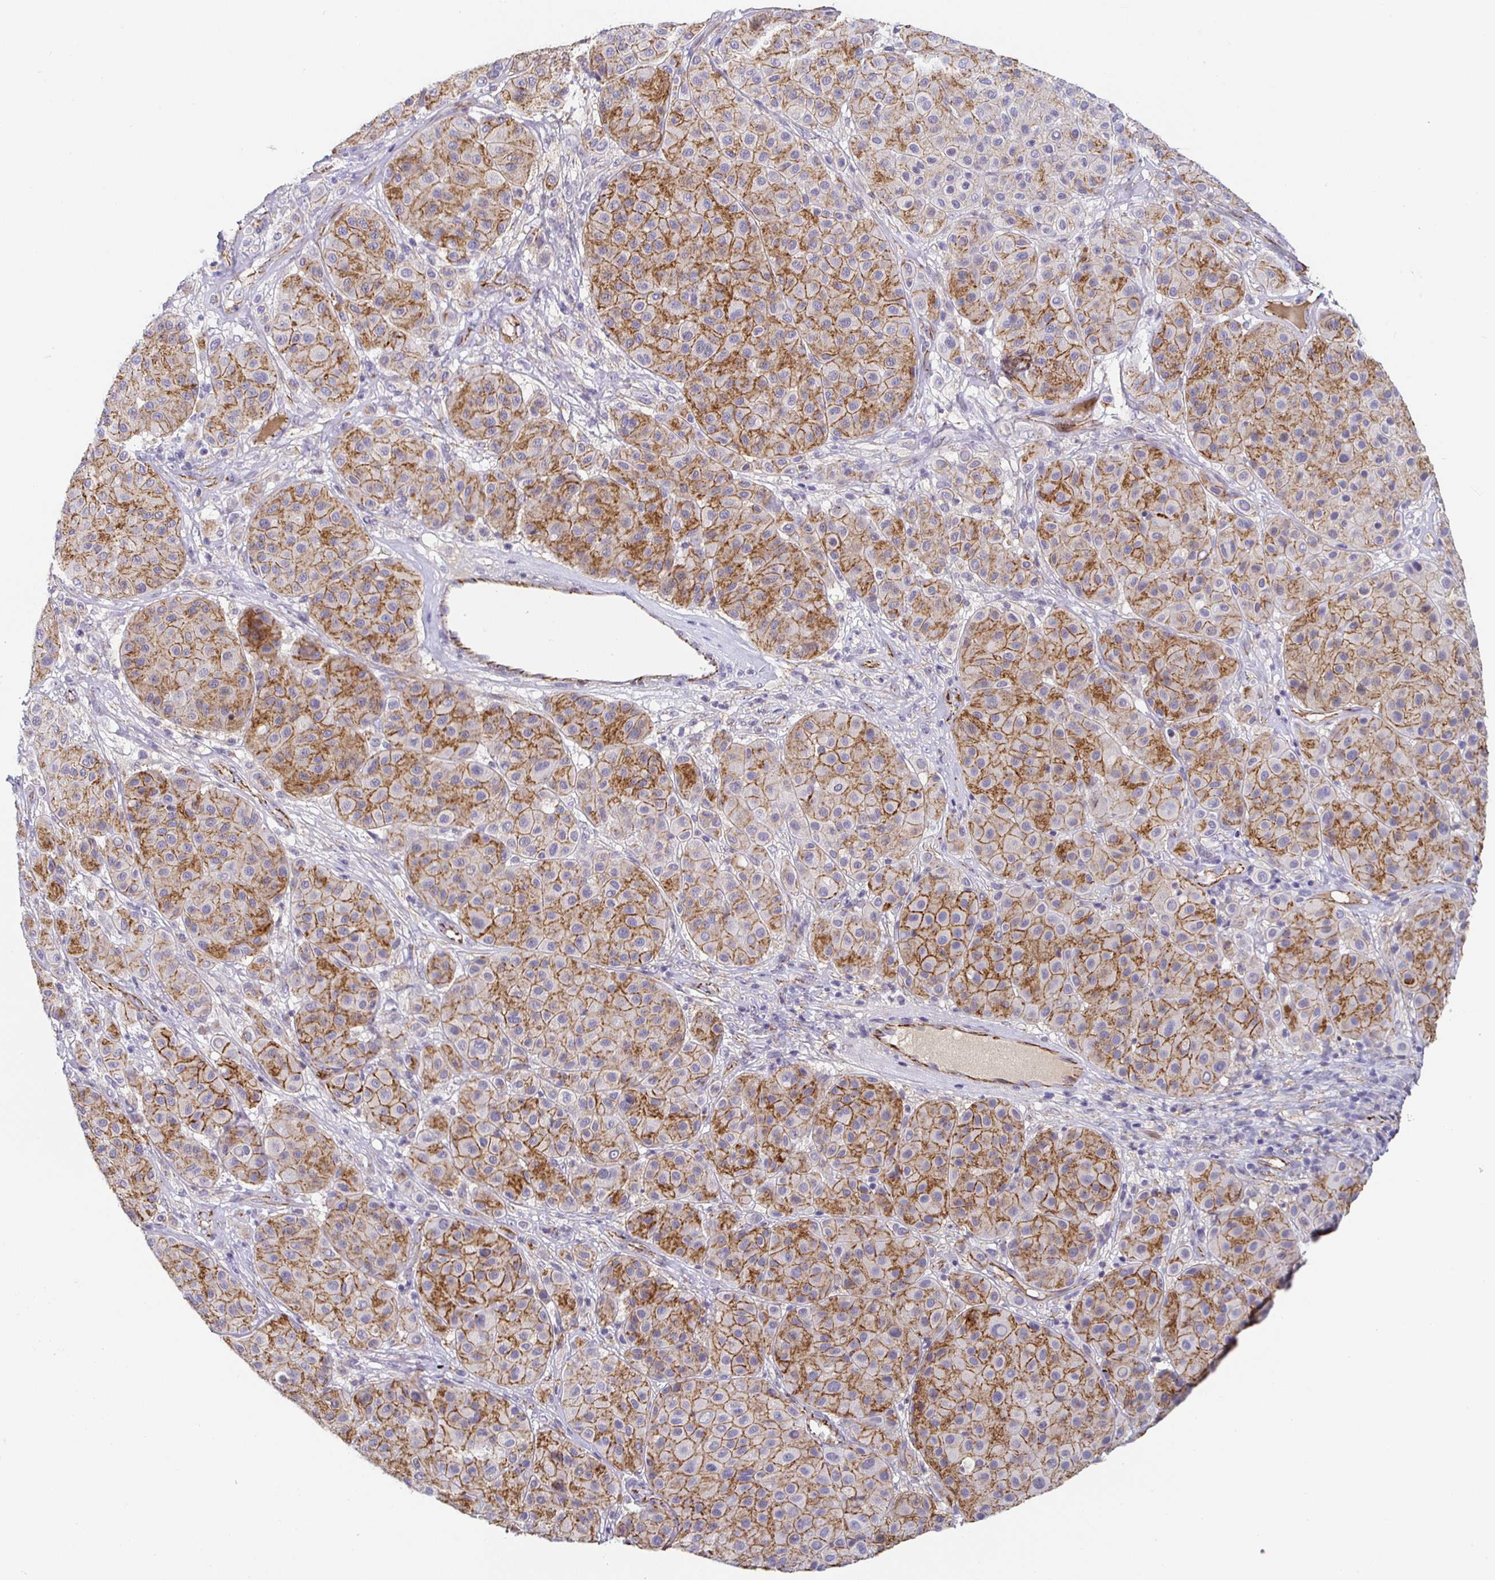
{"staining": {"intensity": "moderate", "quantity": "25%-75%", "location": "cytoplasmic/membranous"}, "tissue": "melanoma", "cell_type": "Tumor cells", "image_type": "cancer", "snomed": [{"axis": "morphology", "description": "Malignant melanoma, Metastatic site"}, {"axis": "topography", "description": "Smooth muscle"}], "caption": "The immunohistochemical stain shows moderate cytoplasmic/membranous positivity in tumor cells of malignant melanoma (metastatic site) tissue.", "gene": "PIWIL3", "patient": {"sex": "male", "age": 41}}